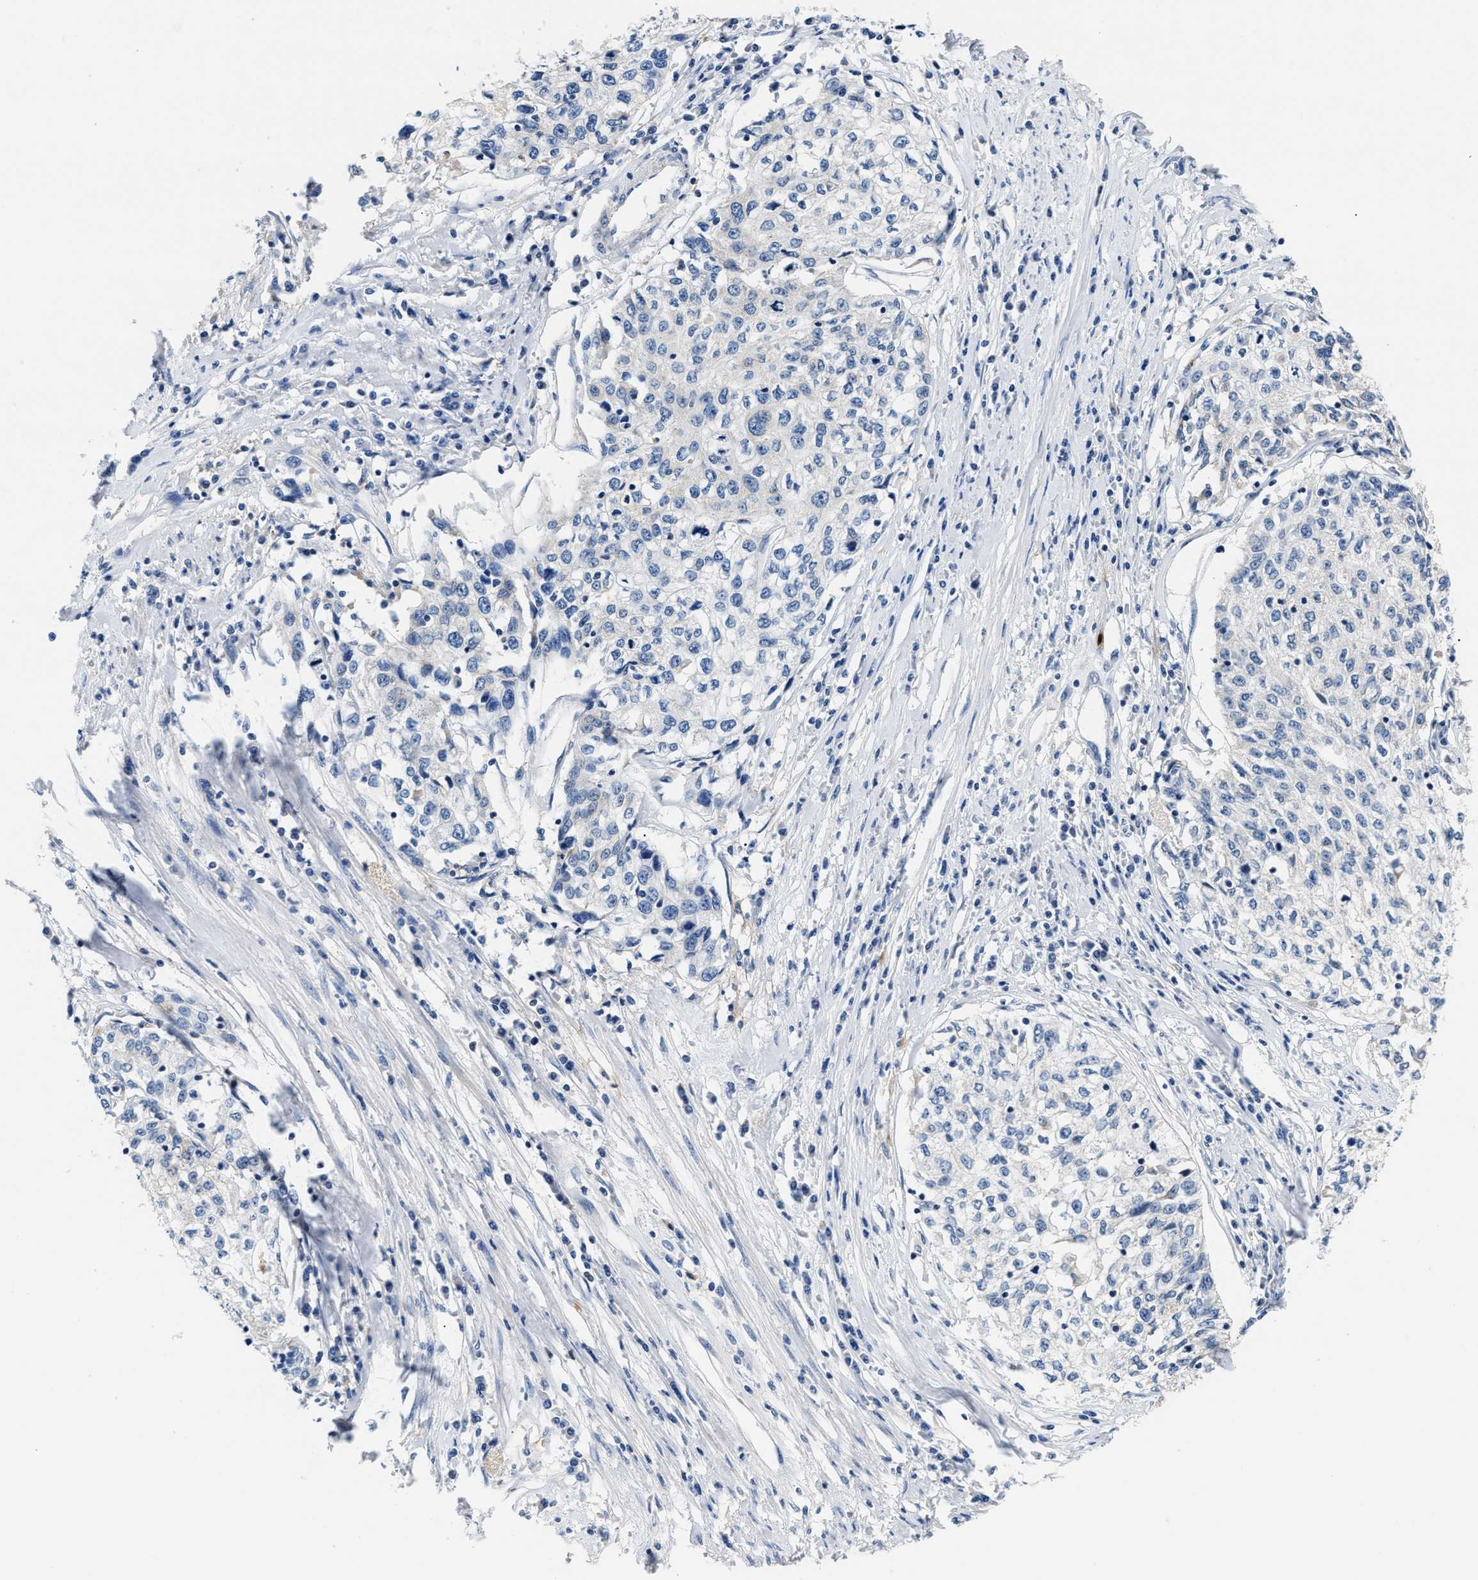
{"staining": {"intensity": "negative", "quantity": "none", "location": "none"}, "tissue": "cervical cancer", "cell_type": "Tumor cells", "image_type": "cancer", "snomed": [{"axis": "morphology", "description": "Squamous cell carcinoma, NOS"}, {"axis": "topography", "description": "Cervix"}], "caption": "An immunohistochemistry (IHC) histopathology image of cervical cancer is shown. There is no staining in tumor cells of cervical cancer.", "gene": "TUT7", "patient": {"sex": "female", "age": 57}}